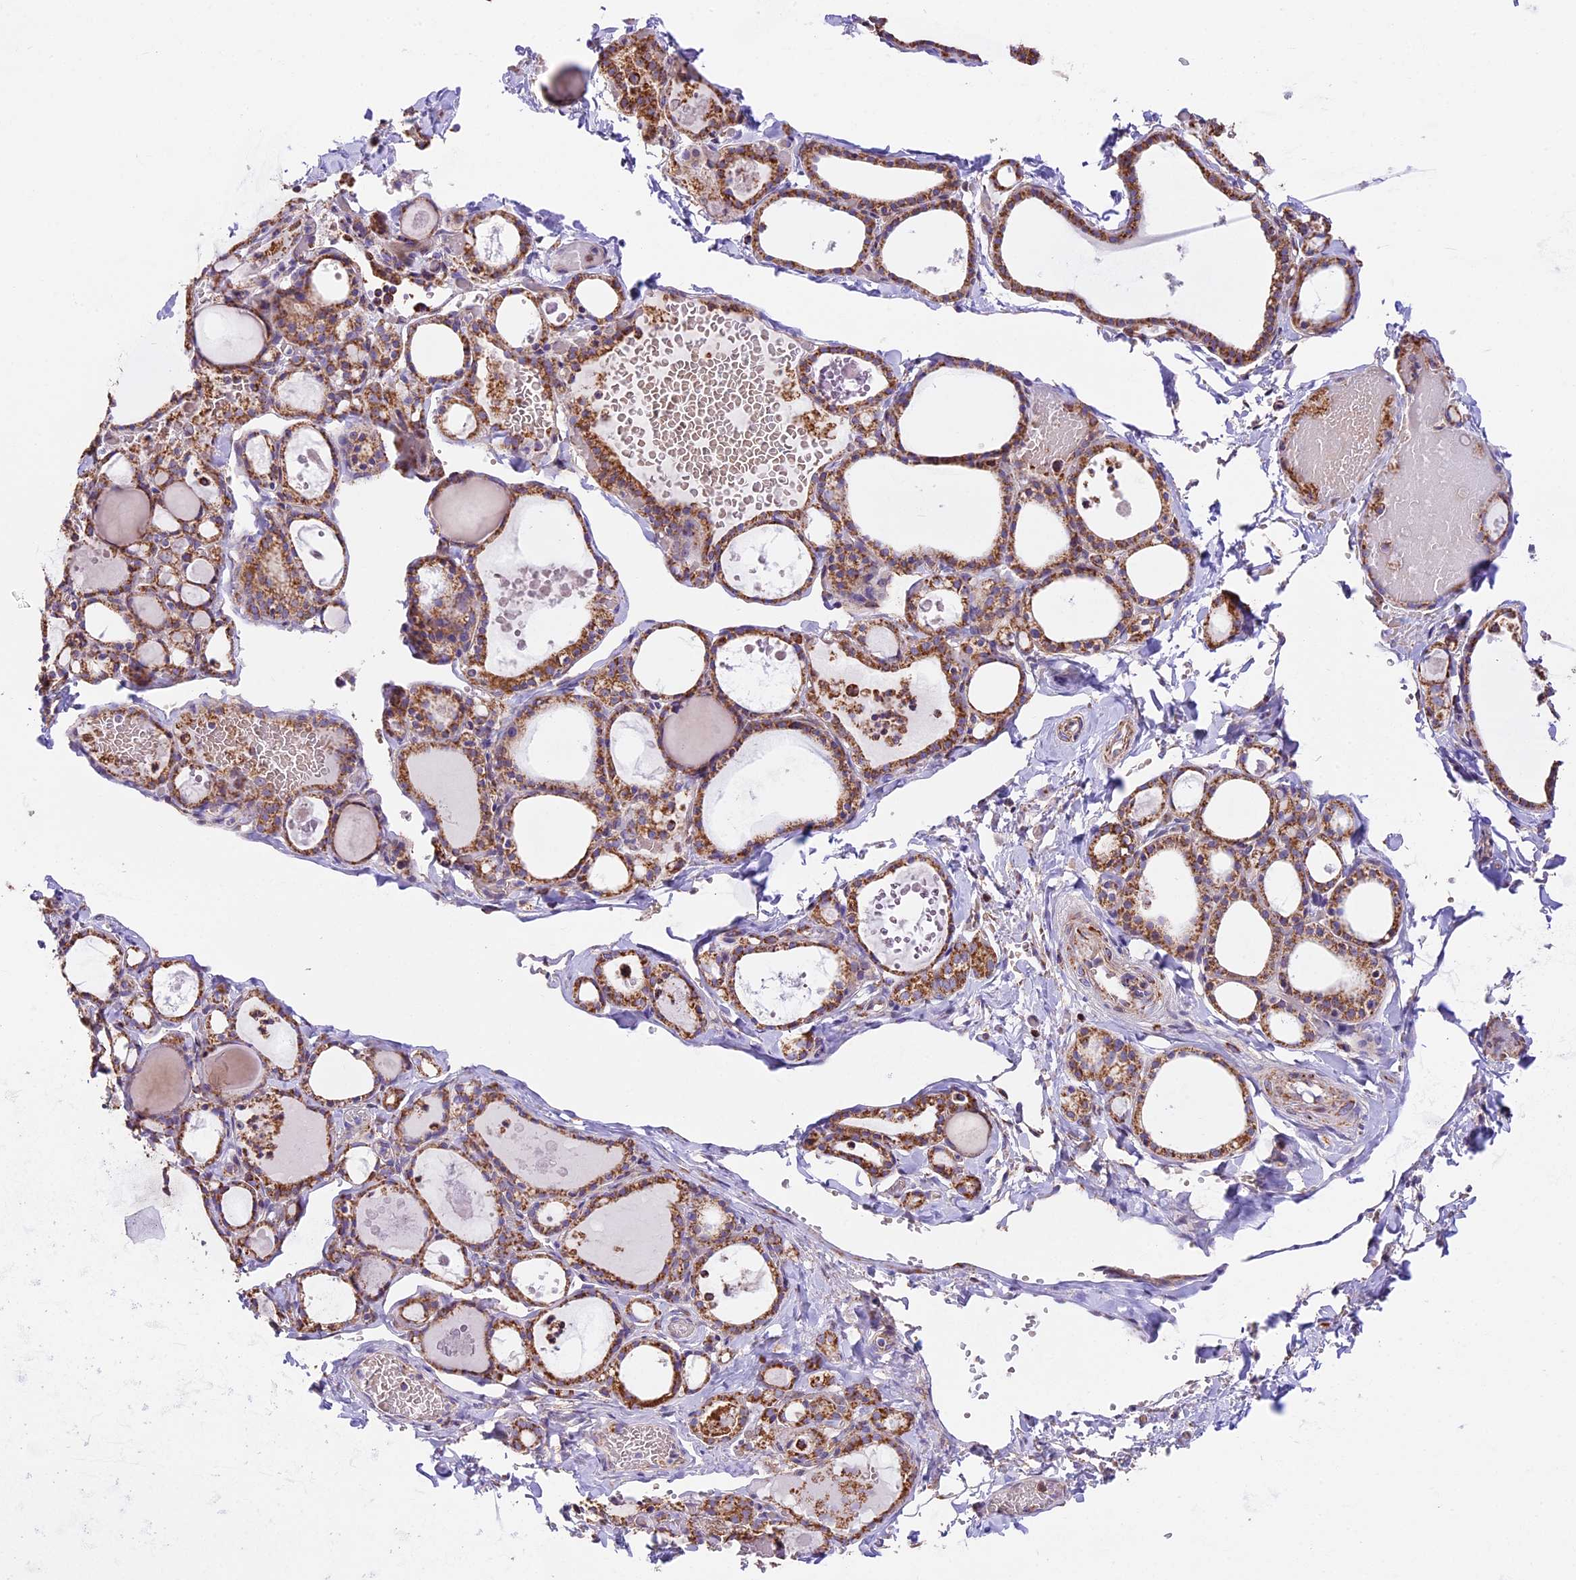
{"staining": {"intensity": "moderate", "quantity": ">75%", "location": "cytoplasmic/membranous"}, "tissue": "thyroid gland", "cell_type": "Glandular cells", "image_type": "normal", "snomed": [{"axis": "morphology", "description": "Normal tissue, NOS"}, {"axis": "topography", "description": "Thyroid gland"}], "caption": "The image displays staining of benign thyroid gland, revealing moderate cytoplasmic/membranous protein staining (brown color) within glandular cells.", "gene": "NDUFA8", "patient": {"sex": "male", "age": 56}}